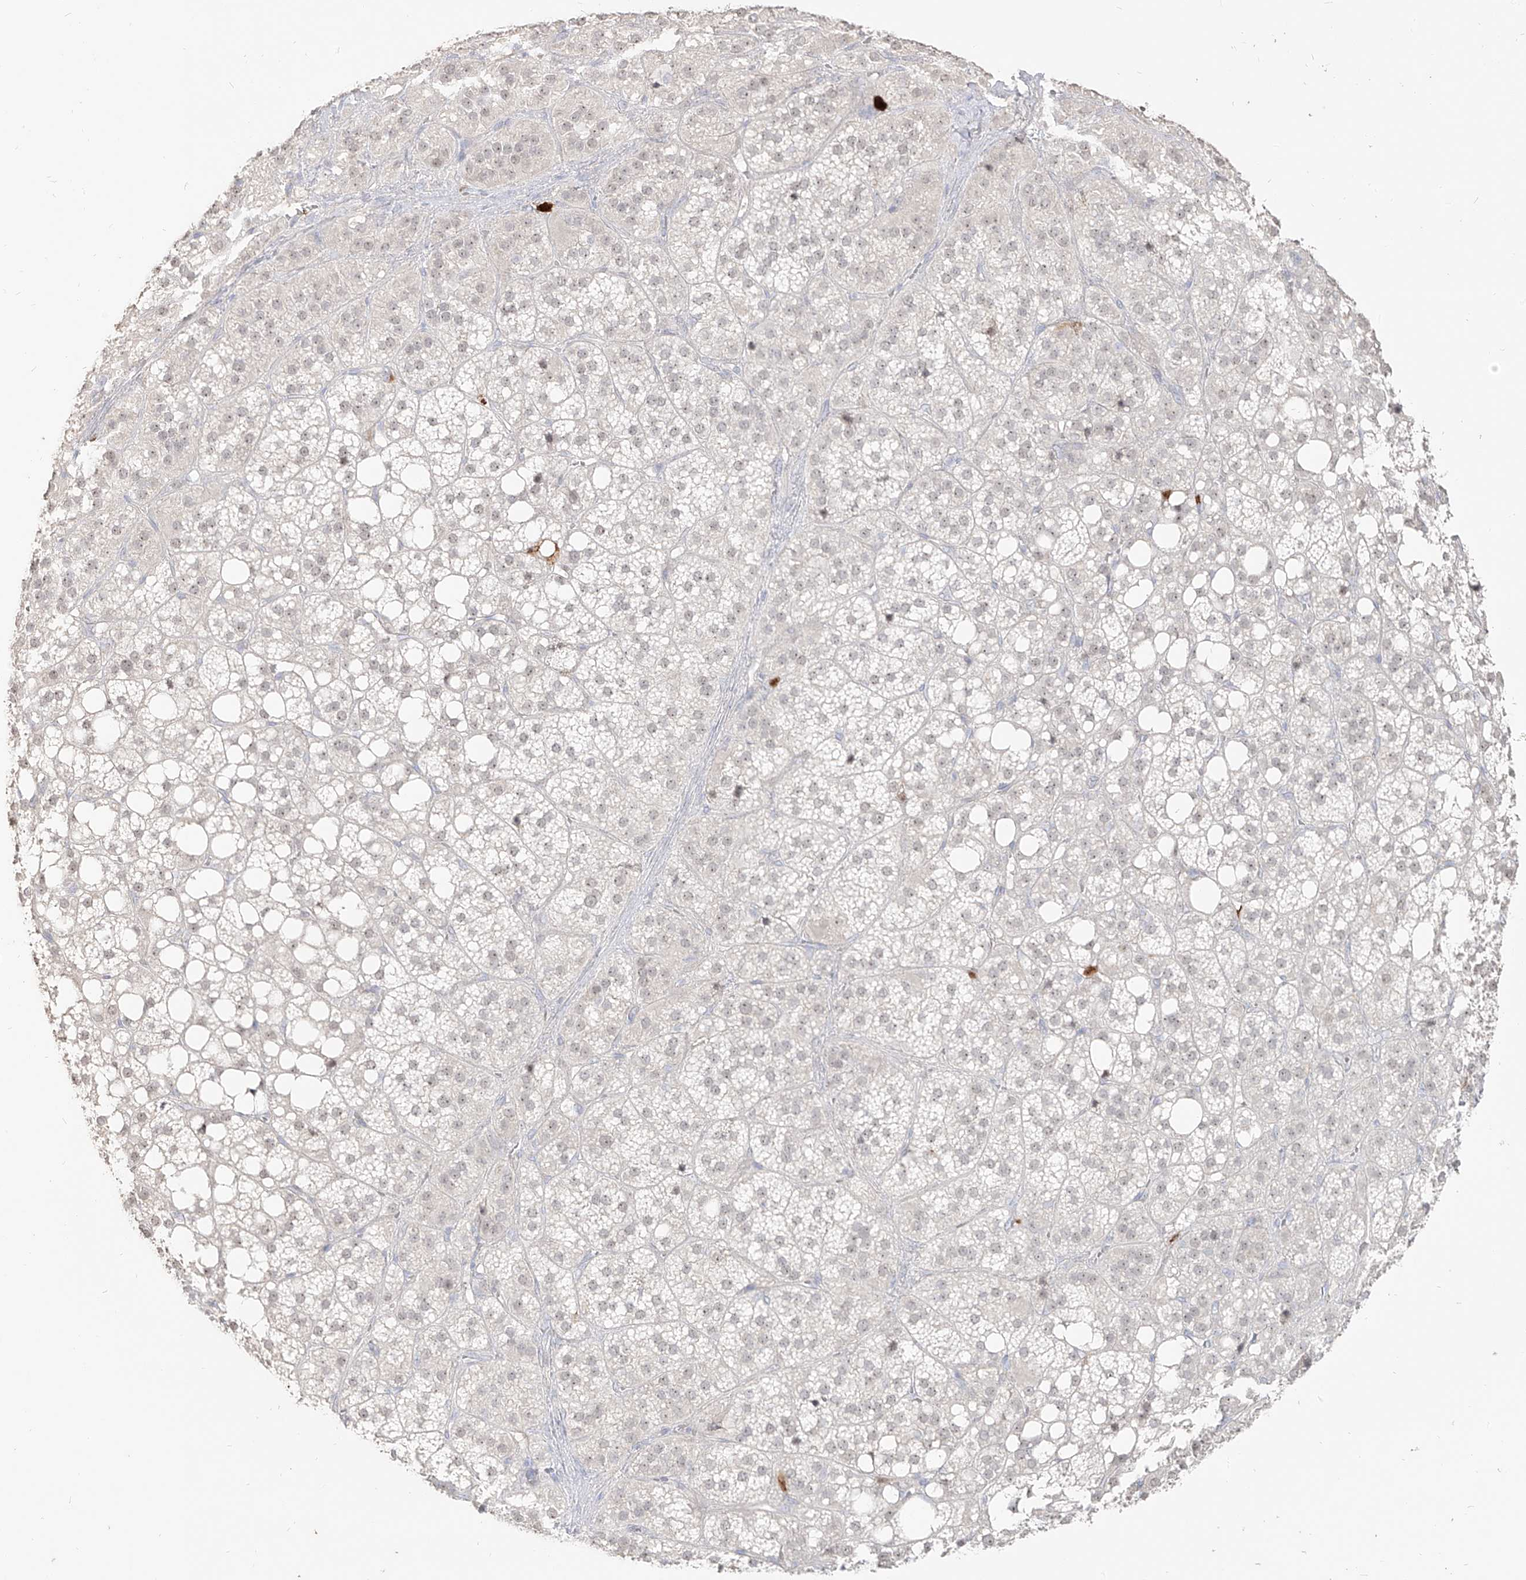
{"staining": {"intensity": "weak", "quantity": "<25%", "location": "nuclear"}, "tissue": "adrenal gland", "cell_type": "Glandular cells", "image_type": "normal", "snomed": [{"axis": "morphology", "description": "Normal tissue, NOS"}, {"axis": "topography", "description": "Adrenal gland"}], "caption": "Glandular cells show no significant positivity in benign adrenal gland.", "gene": "ZNF227", "patient": {"sex": "female", "age": 59}}